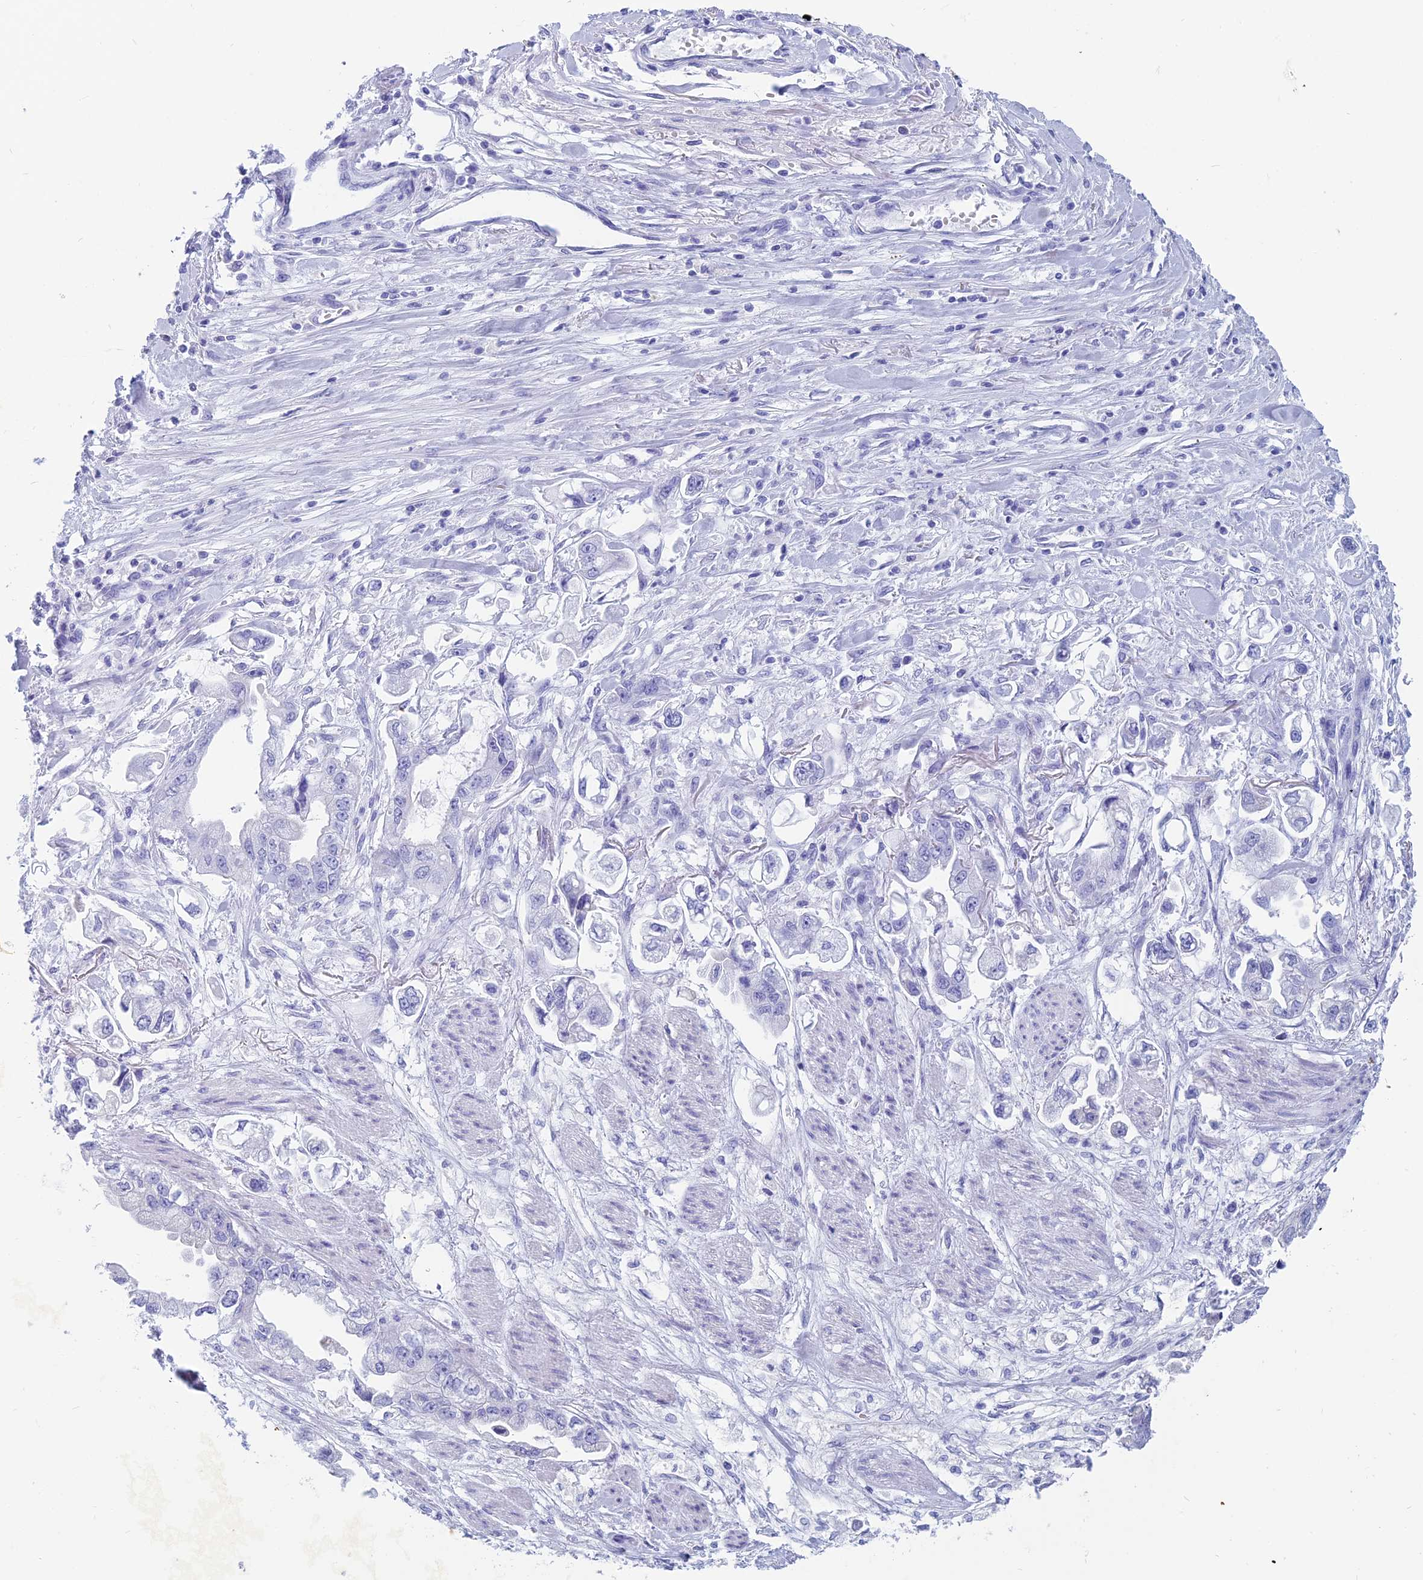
{"staining": {"intensity": "negative", "quantity": "none", "location": "none"}, "tissue": "stomach cancer", "cell_type": "Tumor cells", "image_type": "cancer", "snomed": [{"axis": "morphology", "description": "Adenocarcinoma, NOS"}, {"axis": "topography", "description": "Stomach"}], "caption": "This photomicrograph is of stomach adenocarcinoma stained with immunohistochemistry to label a protein in brown with the nuclei are counter-stained blue. There is no expression in tumor cells.", "gene": "CAPS", "patient": {"sex": "male", "age": 62}}